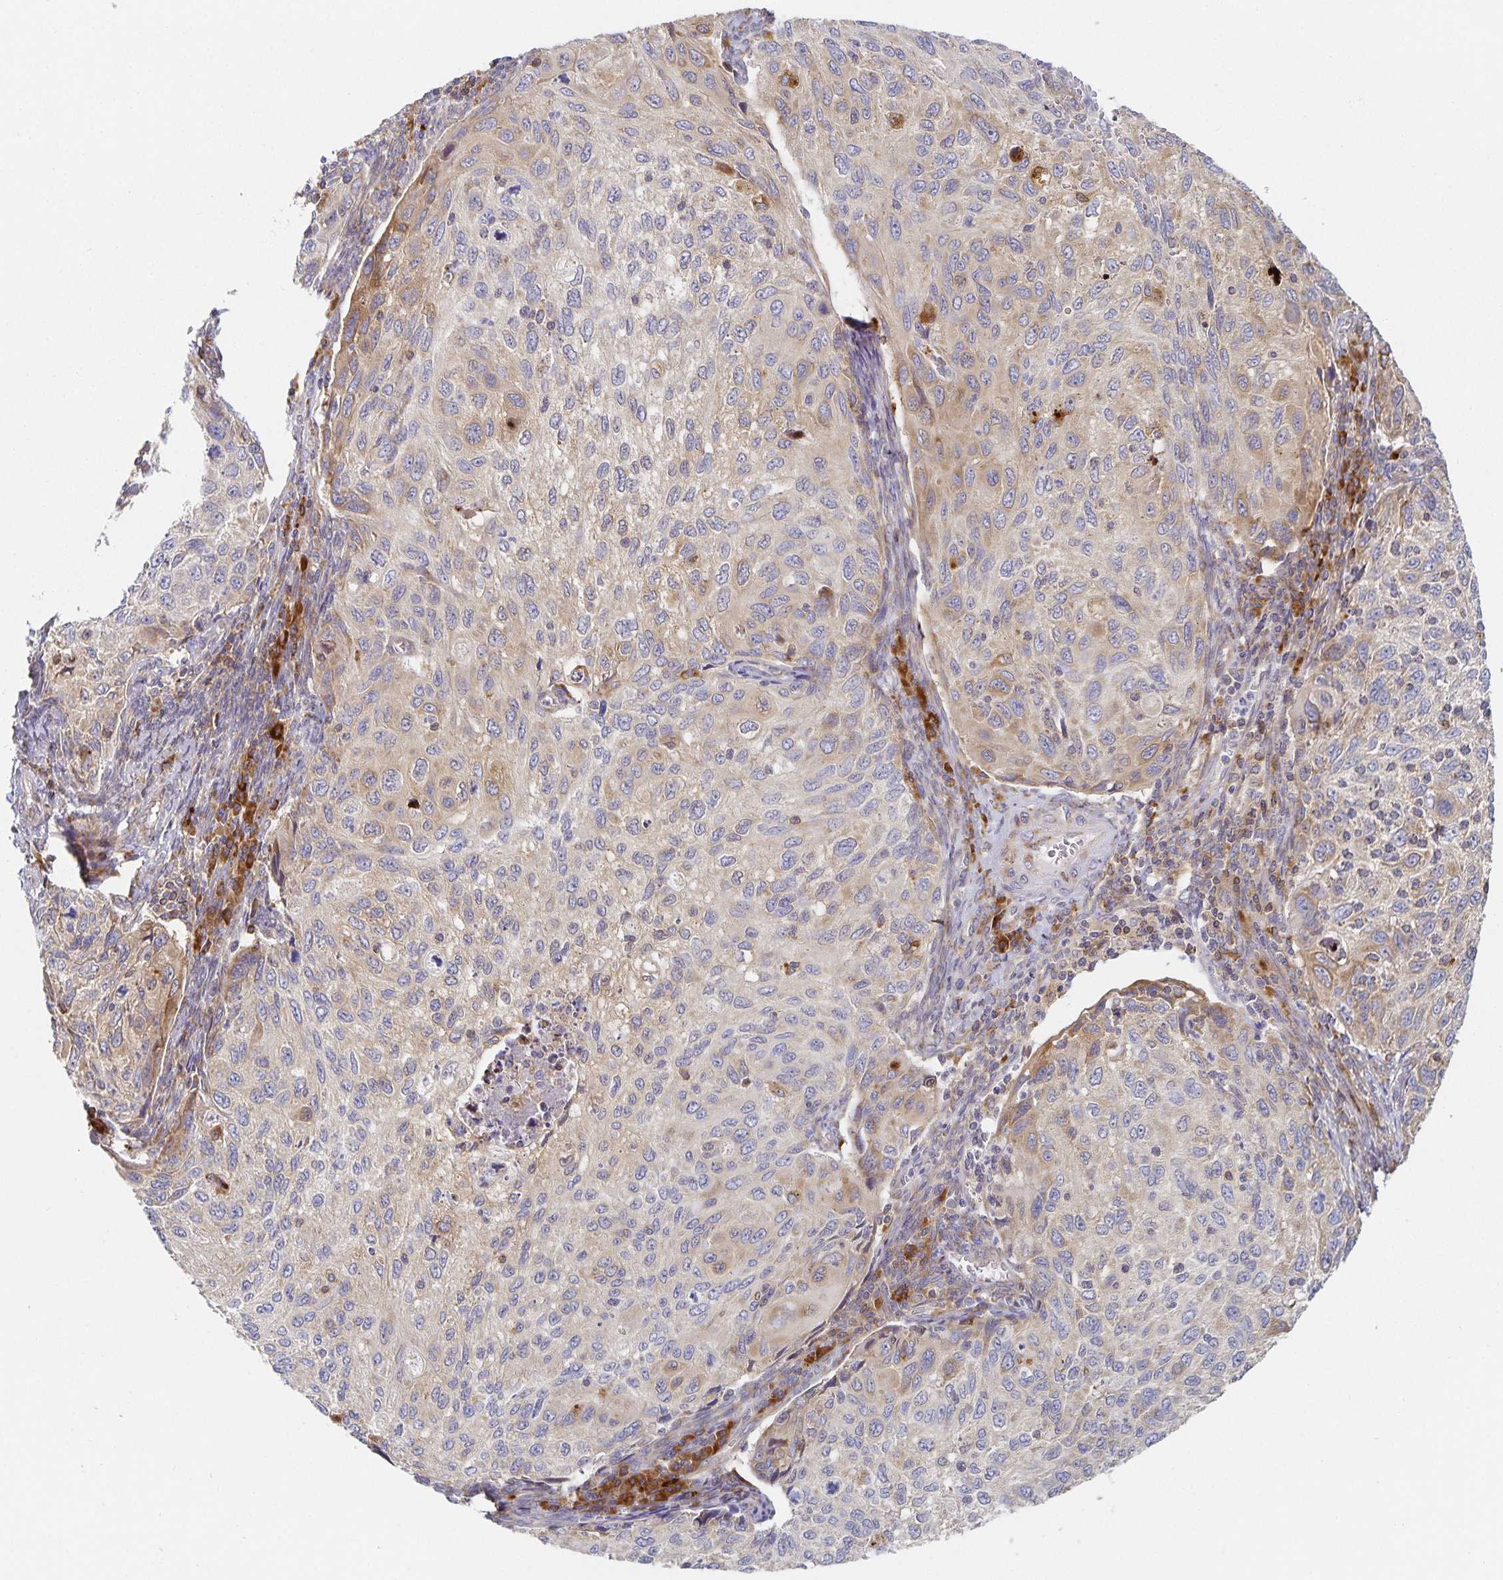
{"staining": {"intensity": "weak", "quantity": "25%-75%", "location": "cytoplasmic/membranous"}, "tissue": "cervical cancer", "cell_type": "Tumor cells", "image_type": "cancer", "snomed": [{"axis": "morphology", "description": "Squamous cell carcinoma, NOS"}, {"axis": "topography", "description": "Cervix"}], "caption": "Immunohistochemical staining of human cervical cancer displays weak cytoplasmic/membranous protein staining in approximately 25%-75% of tumor cells. (Stains: DAB (3,3'-diaminobenzidine) in brown, nuclei in blue, Microscopy: brightfield microscopy at high magnification).", "gene": "NOMO1", "patient": {"sex": "female", "age": 70}}